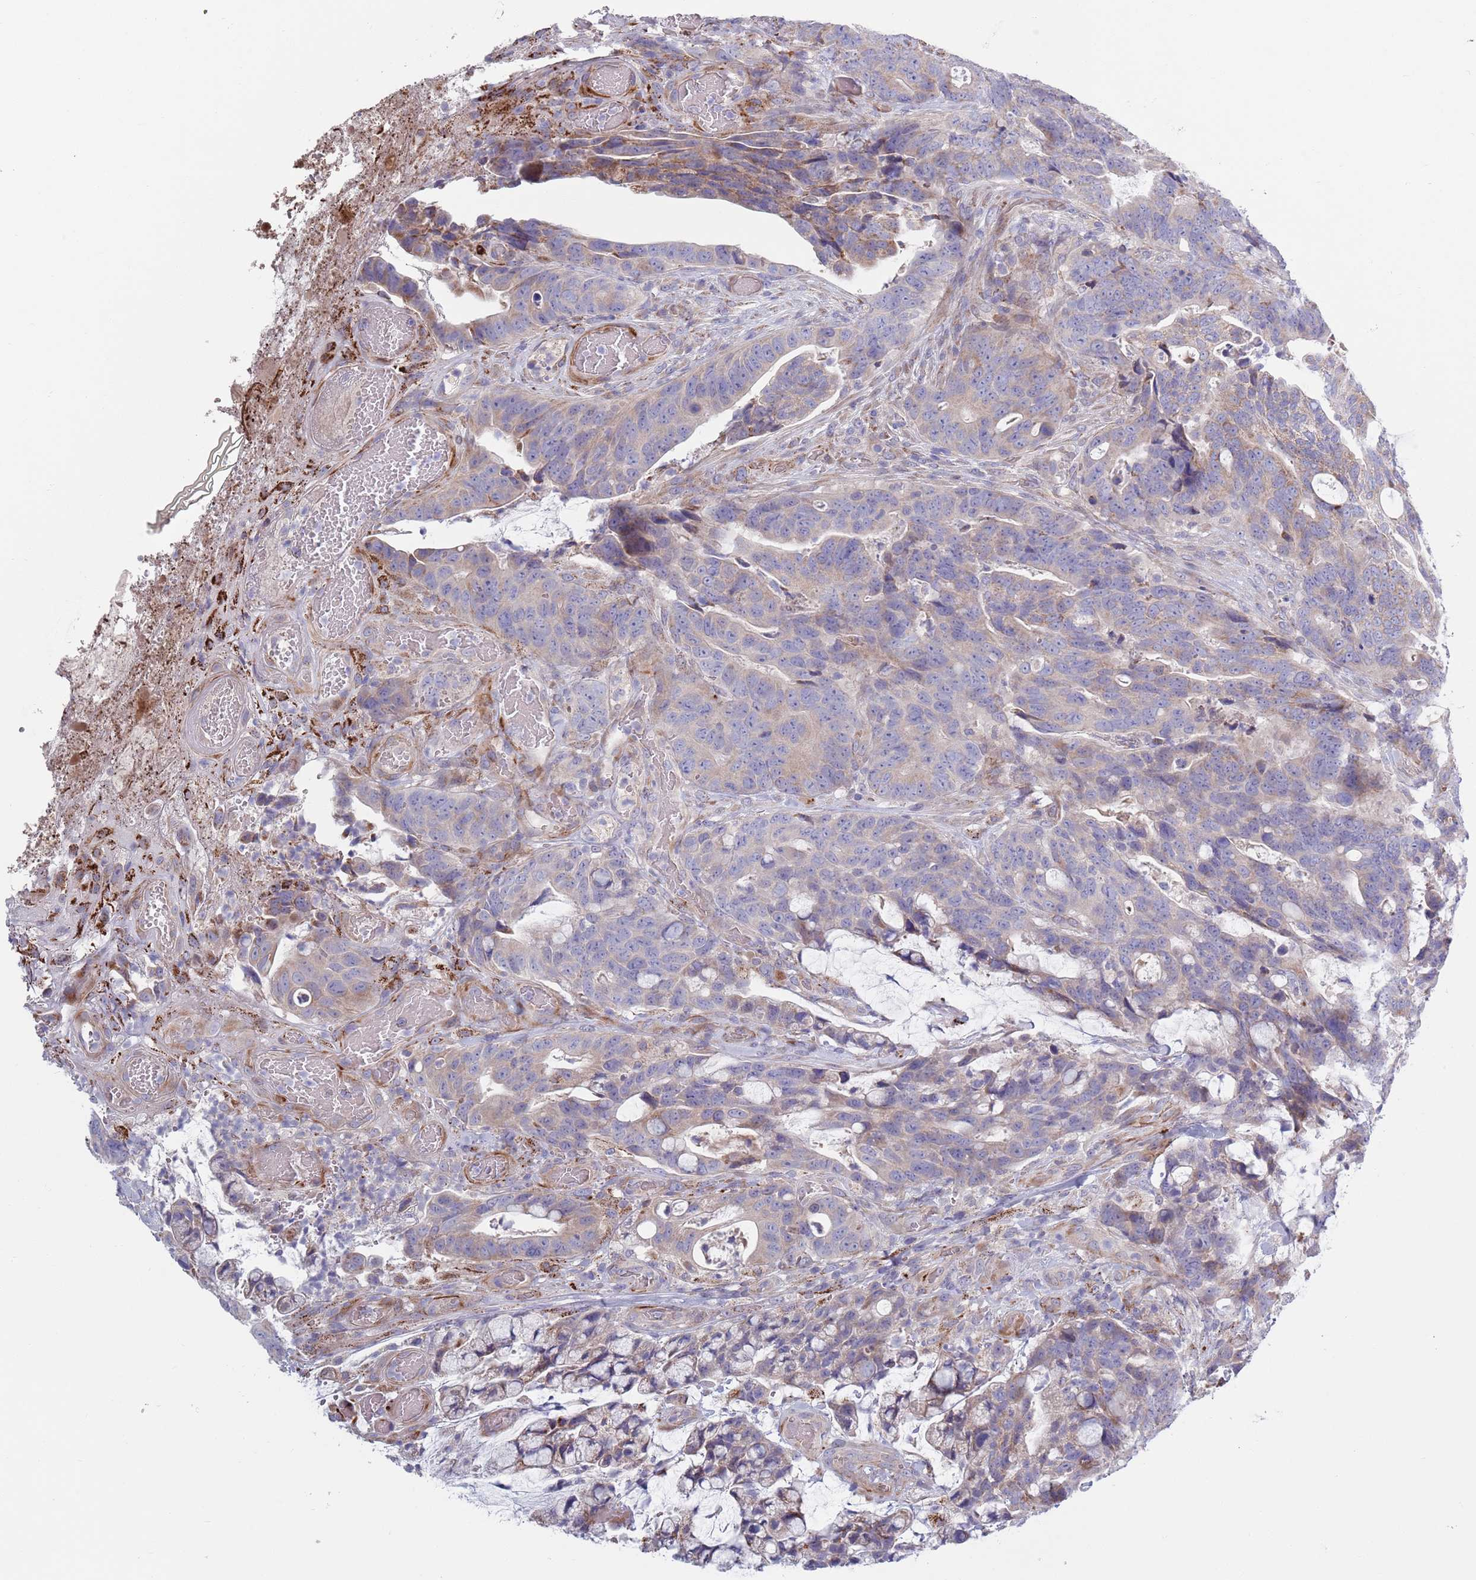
{"staining": {"intensity": "weak", "quantity": "25%-75%", "location": "cytoplasmic/membranous"}, "tissue": "colorectal cancer", "cell_type": "Tumor cells", "image_type": "cancer", "snomed": [{"axis": "morphology", "description": "Adenocarcinoma, NOS"}, {"axis": "topography", "description": "Colon"}], "caption": "High-magnification brightfield microscopy of colorectal cancer (adenocarcinoma) stained with DAB (brown) and counterstained with hematoxylin (blue). tumor cells exhibit weak cytoplasmic/membranous positivity is seen in approximately25%-75% of cells.", "gene": "TYW1", "patient": {"sex": "female", "age": 82}}